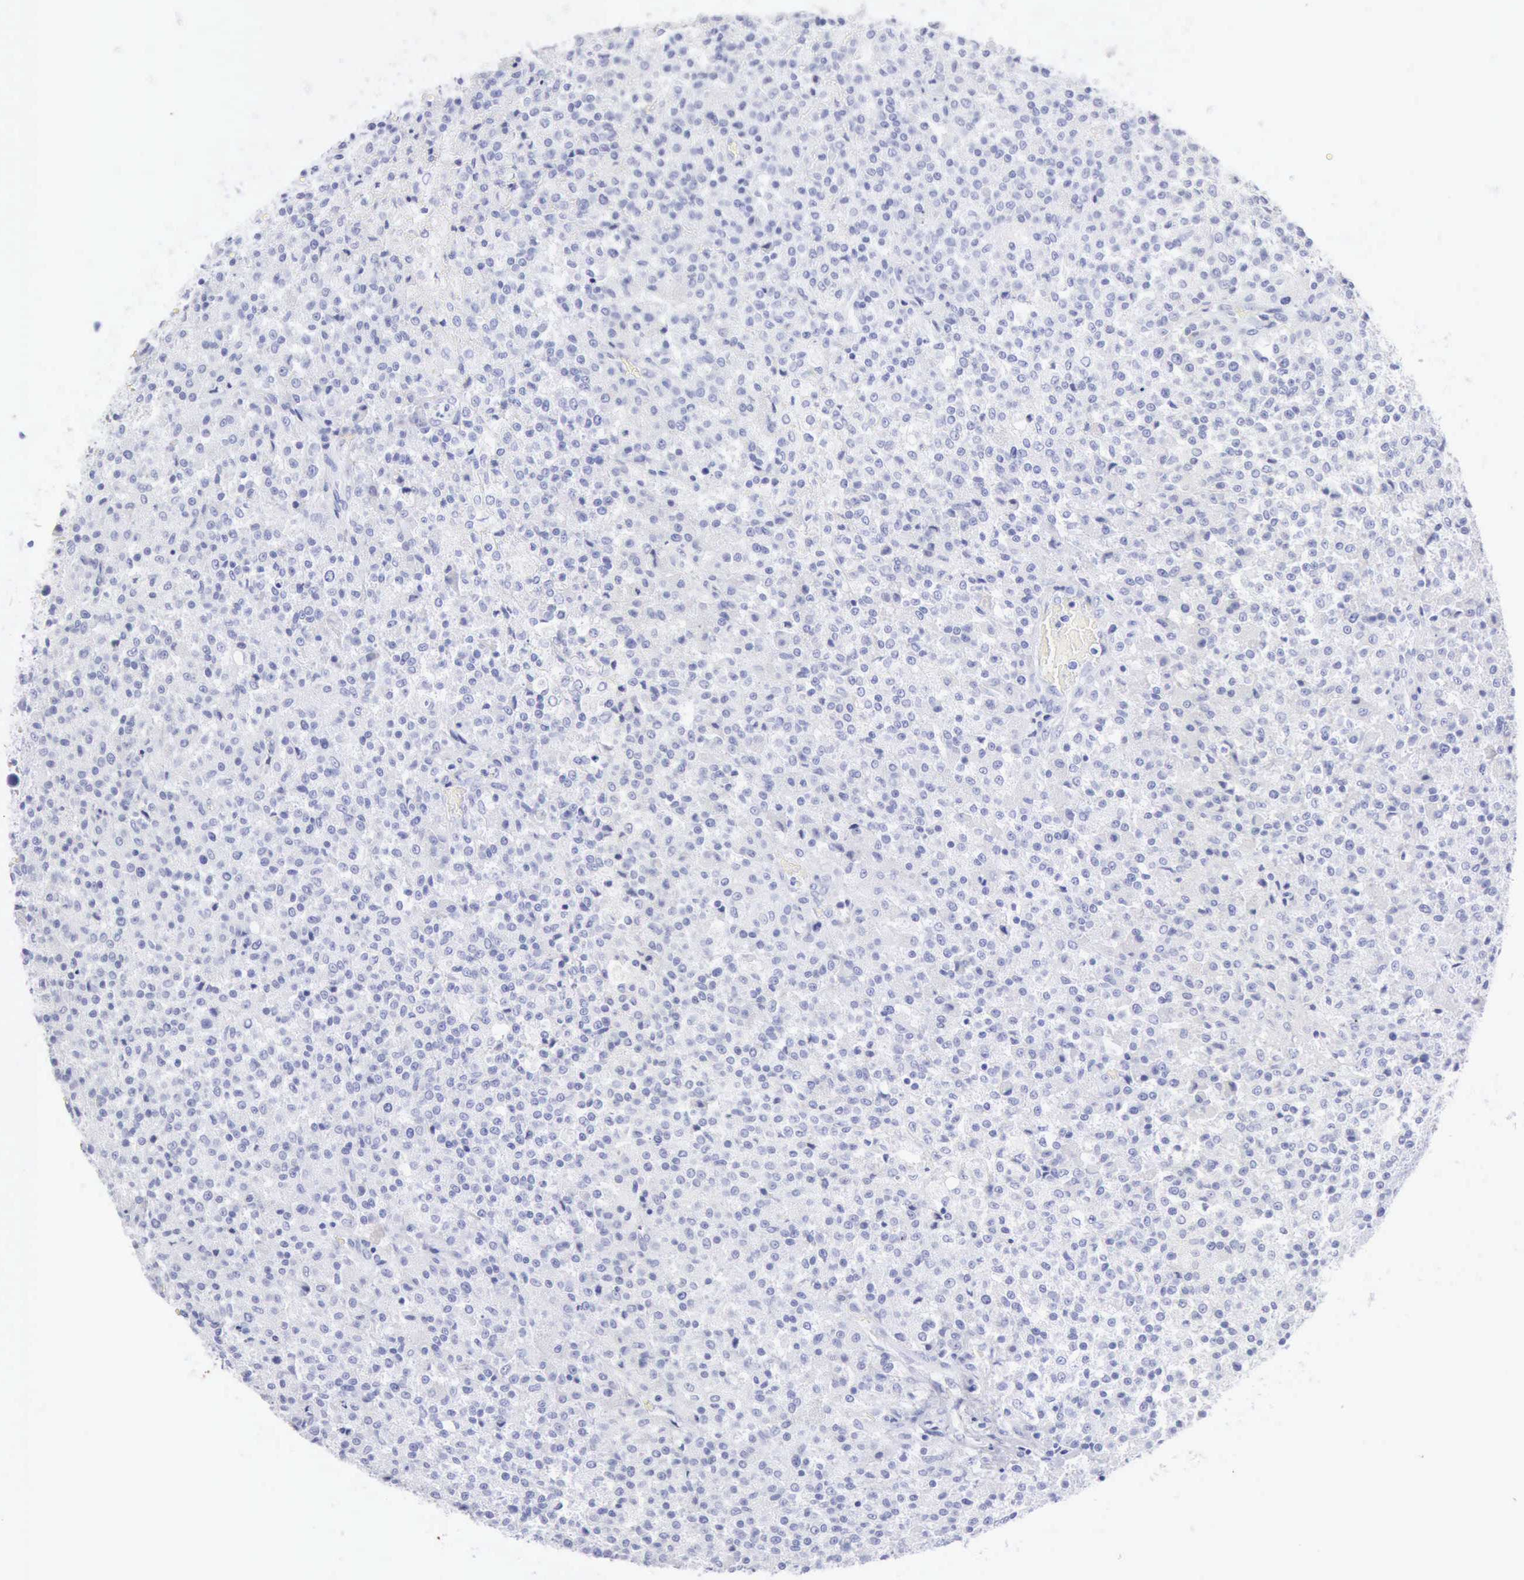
{"staining": {"intensity": "negative", "quantity": "none", "location": "none"}, "tissue": "testis cancer", "cell_type": "Tumor cells", "image_type": "cancer", "snomed": [{"axis": "morphology", "description": "Seminoma, NOS"}, {"axis": "topography", "description": "Testis"}], "caption": "Protein analysis of testis seminoma exhibits no significant positivity in tumor cells.", "gene": "KRT5", "patient": {"sex": "male", "age": 59}}